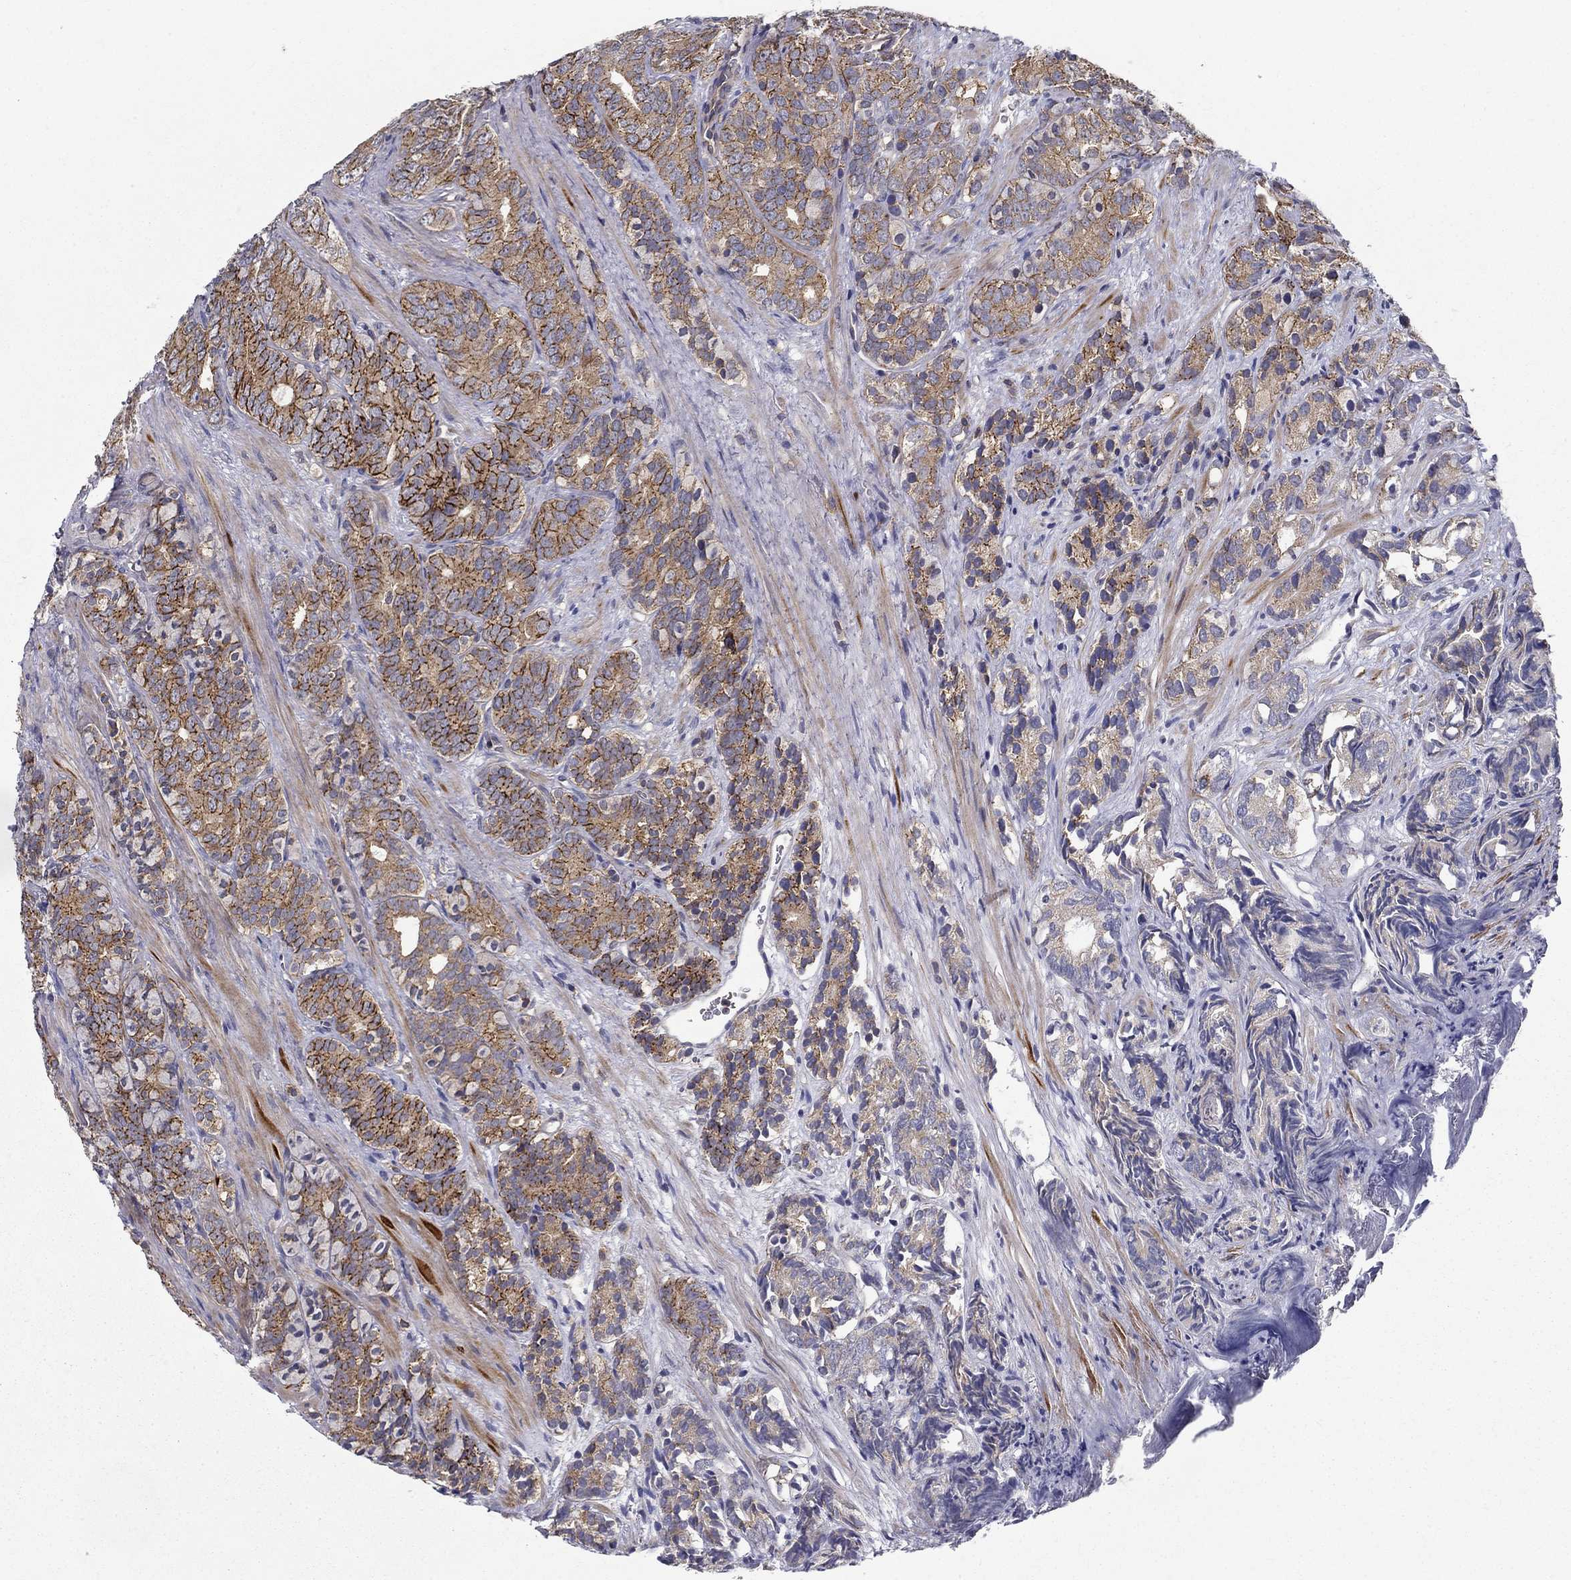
{"staining": {"intensity": "strong", "quantity": "25%-75%", "location": "cytoplasmic/membranous"}, "tissue": "prostate cancer", "cell_type": "Tumor cells", "image_type": "cancer", "snomed": [{"axis": "morphology", "description": "Adenocarcinoma, High grade"}, {"axis": "topography", "description": "Prostate"}], "caption": "Immunohistochemical staining of human high-grade adenocarcinoma (prostate) reveals high levels of strong cytoplasmic/membranous expression in about 25%-75% of tumor cells.", "gene": "ALDH4A1", "patient": {"sex": "male", "age": 84}}